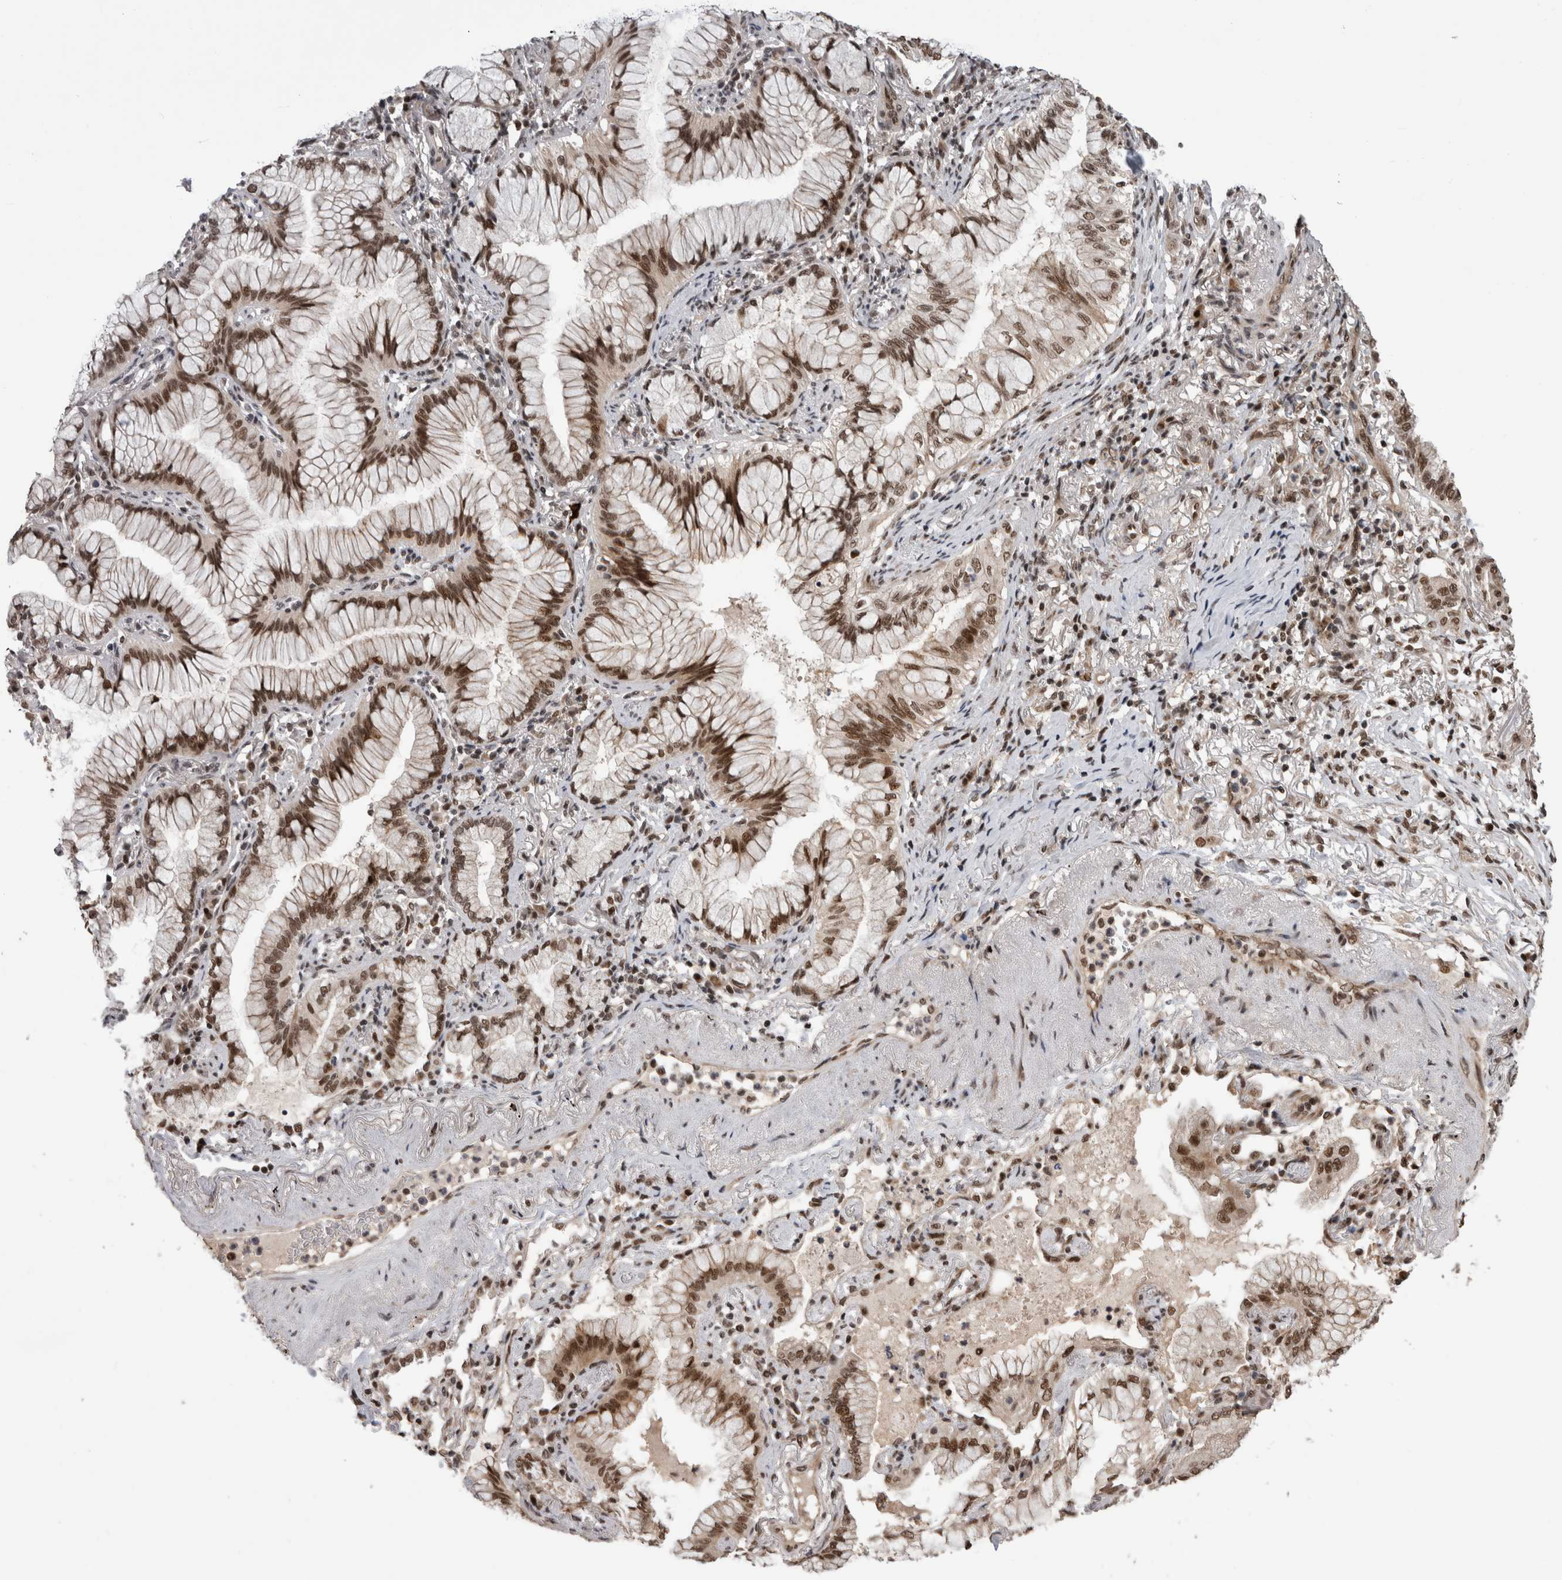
{"staining": {"intensity": "moderate", "quantity": ">75%", "location": "nuclear"}, "tissue": "lung cancer", "cell_type": "Tumor cells", "image_type": "cancer", "snomed": [{"axis": "morphology", "description": "Adenocarcinoma, NOS"}, {"axis": "topography", "description": "Lung"}], "caption": "This image displays immunohistochemistry staining of human lung cancer, with medium moderate nuclear staining in about >75% of tumor cells.", "gene": "CPSF2", "patient": {"sex": "female", "age": 70}}